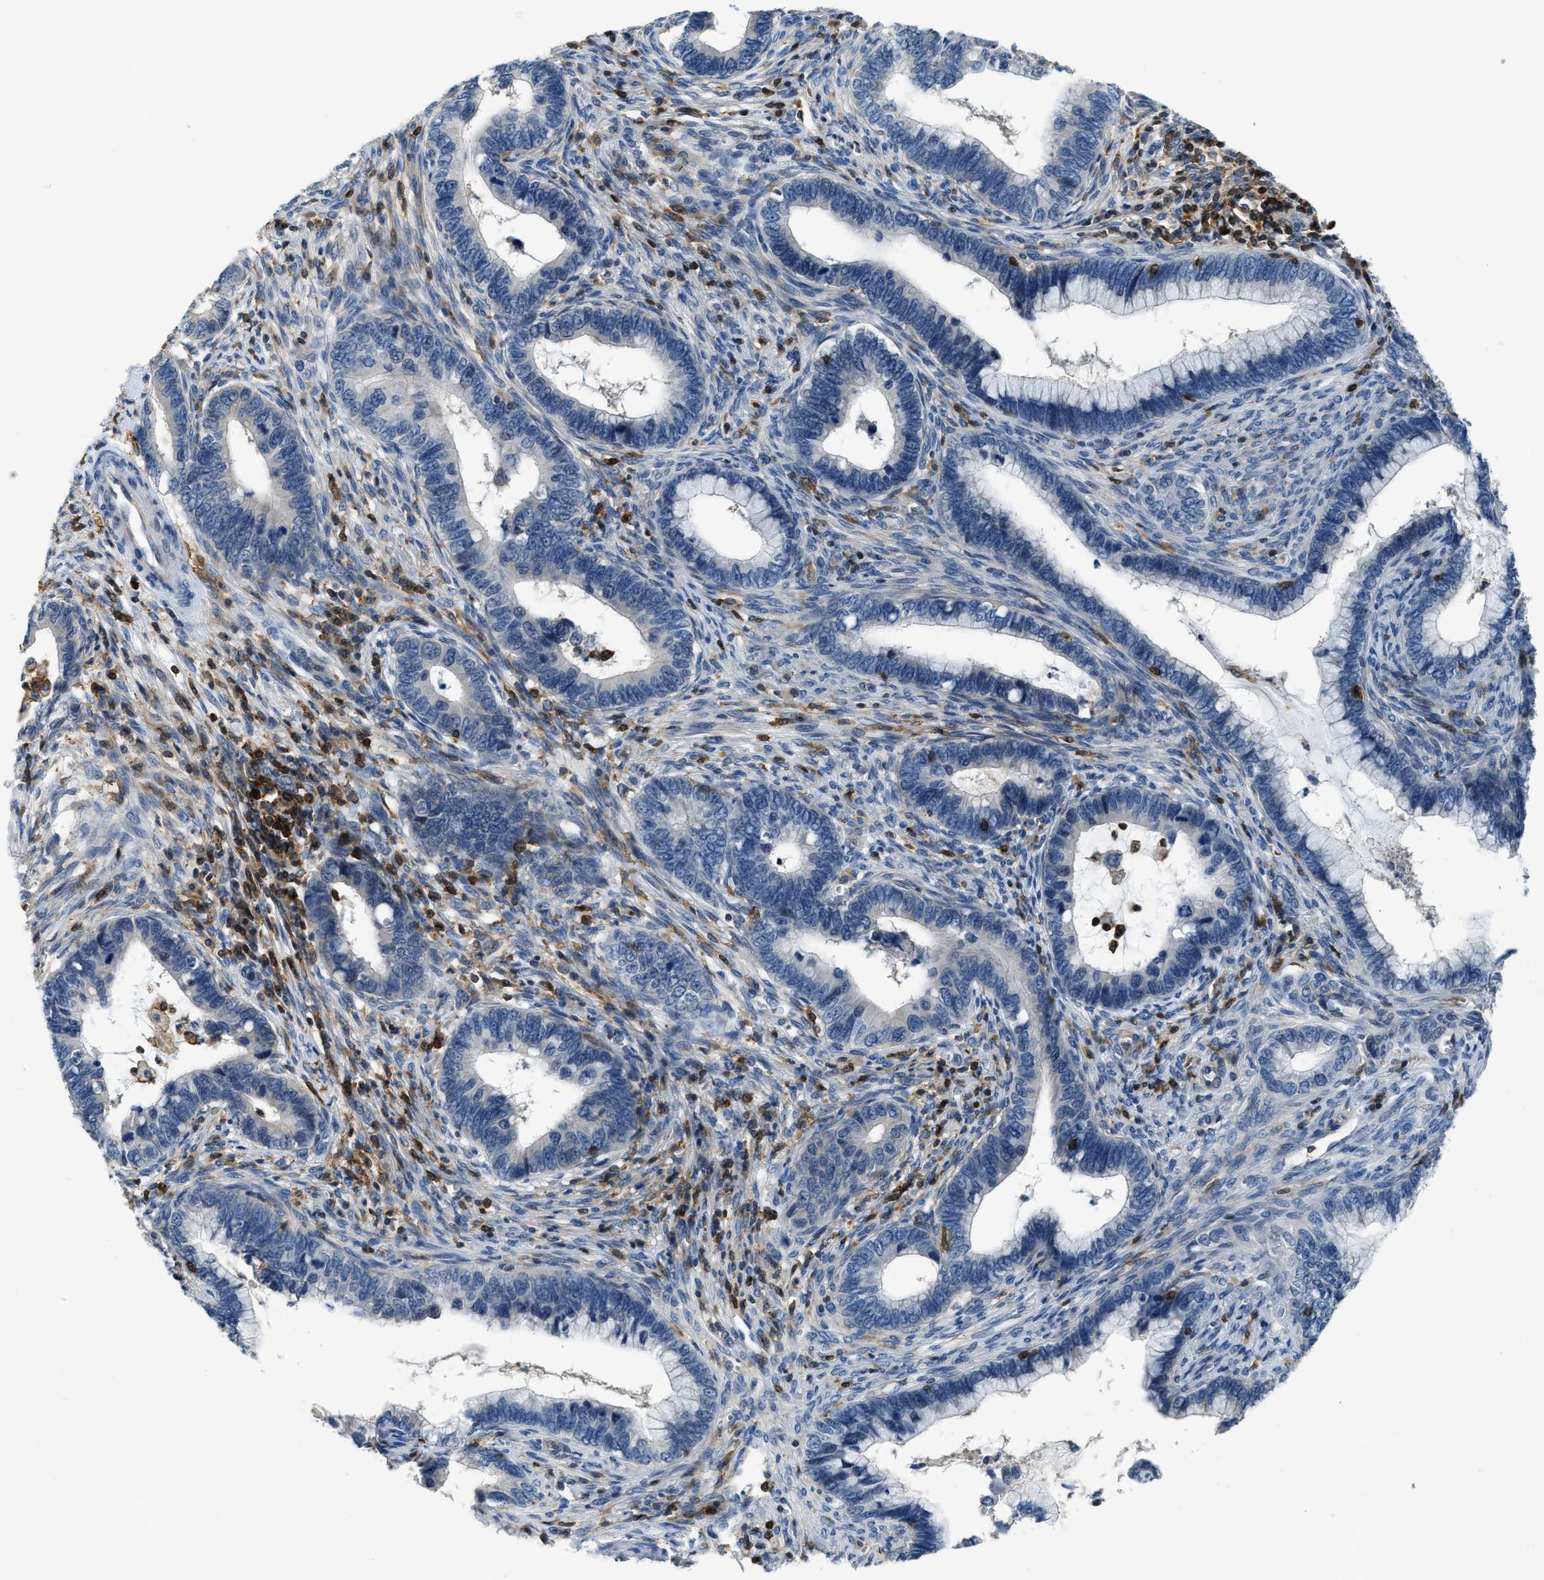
{"staining": {"intensity": "negative", "quantity": "none", "location": "none"}, "tissue": "cervical cancer", "cell_type": "Tumor cells", "image_type": "cancer", "snomed": [{"axis": "morphology", "description": "Adenocarcinoma, NOS"}, {"axis": "topography", "description": "Cervix"}], "caption": "A high-resolution photomicrograph shows immunohistochemistry (IHC) staining of cervical cancer (adenocarcinoma), which displays no significant staining in tumor cells.", "gene": "MYO1G", "patient": {"sex": "female", "age": 44}}